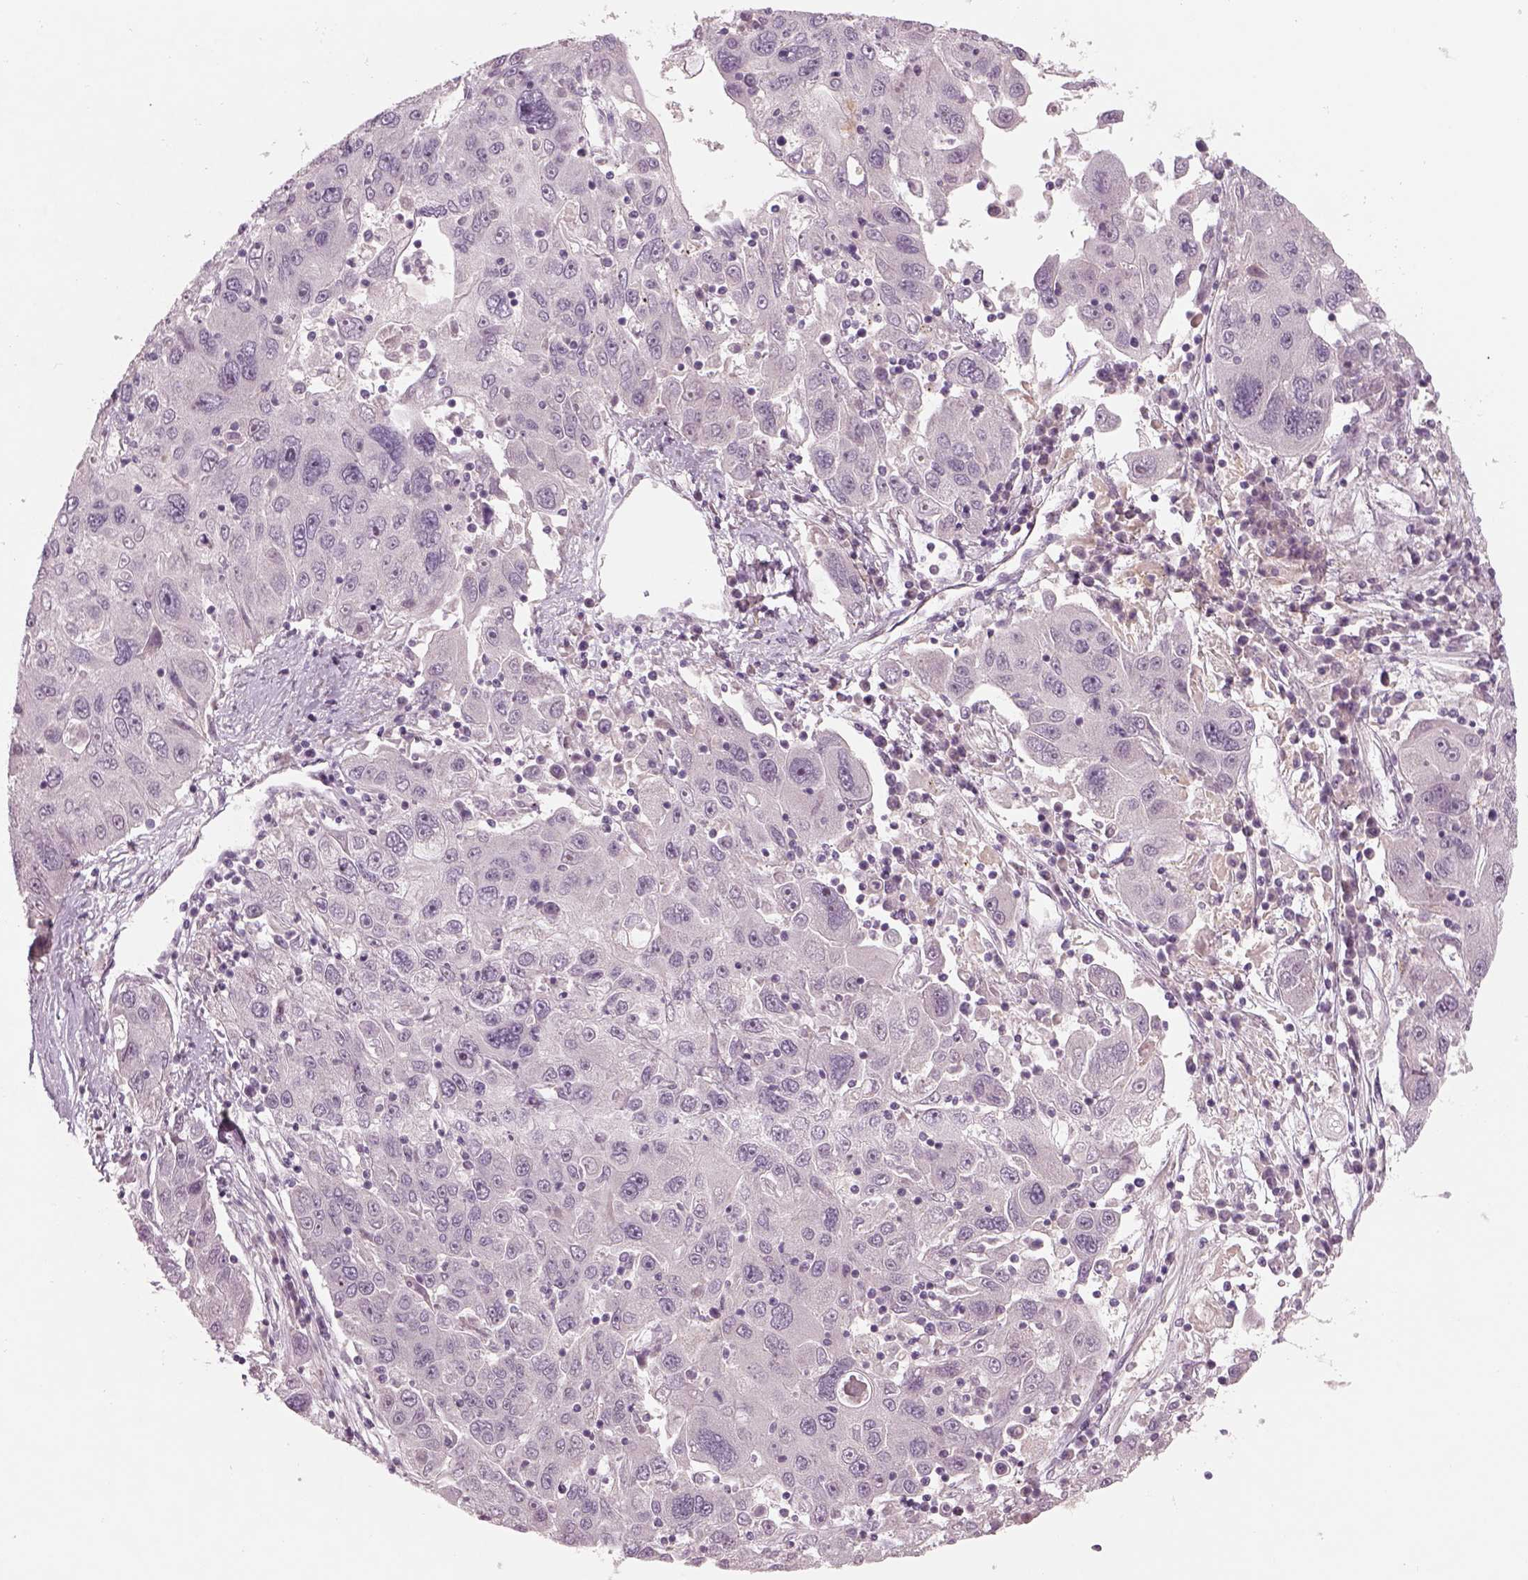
{"staining": {"intensity": "negative", "quantity": "none", "location": "none"}, "tissue": "stomach cancer", "cell_type": "Tumor cells", "image_type": "cancer", "snomed": [{"axis": "morphology", "description": "Adenocarcinoma, NOS"}, {"axis": "topography", "description": "Stomach"}], "caption": "This photomicrograph is of adenocarcinoma (stomach) stained with immunohistochemistry (IHC) to label a protein in brown with the nuclei are counter-stained blue. There is no staining in tumor cells. (DAB IHC visualized using brightfield microscopy, high magnification).", "gene": "PENK", "patient": {"sex": "male", "age": 56}}